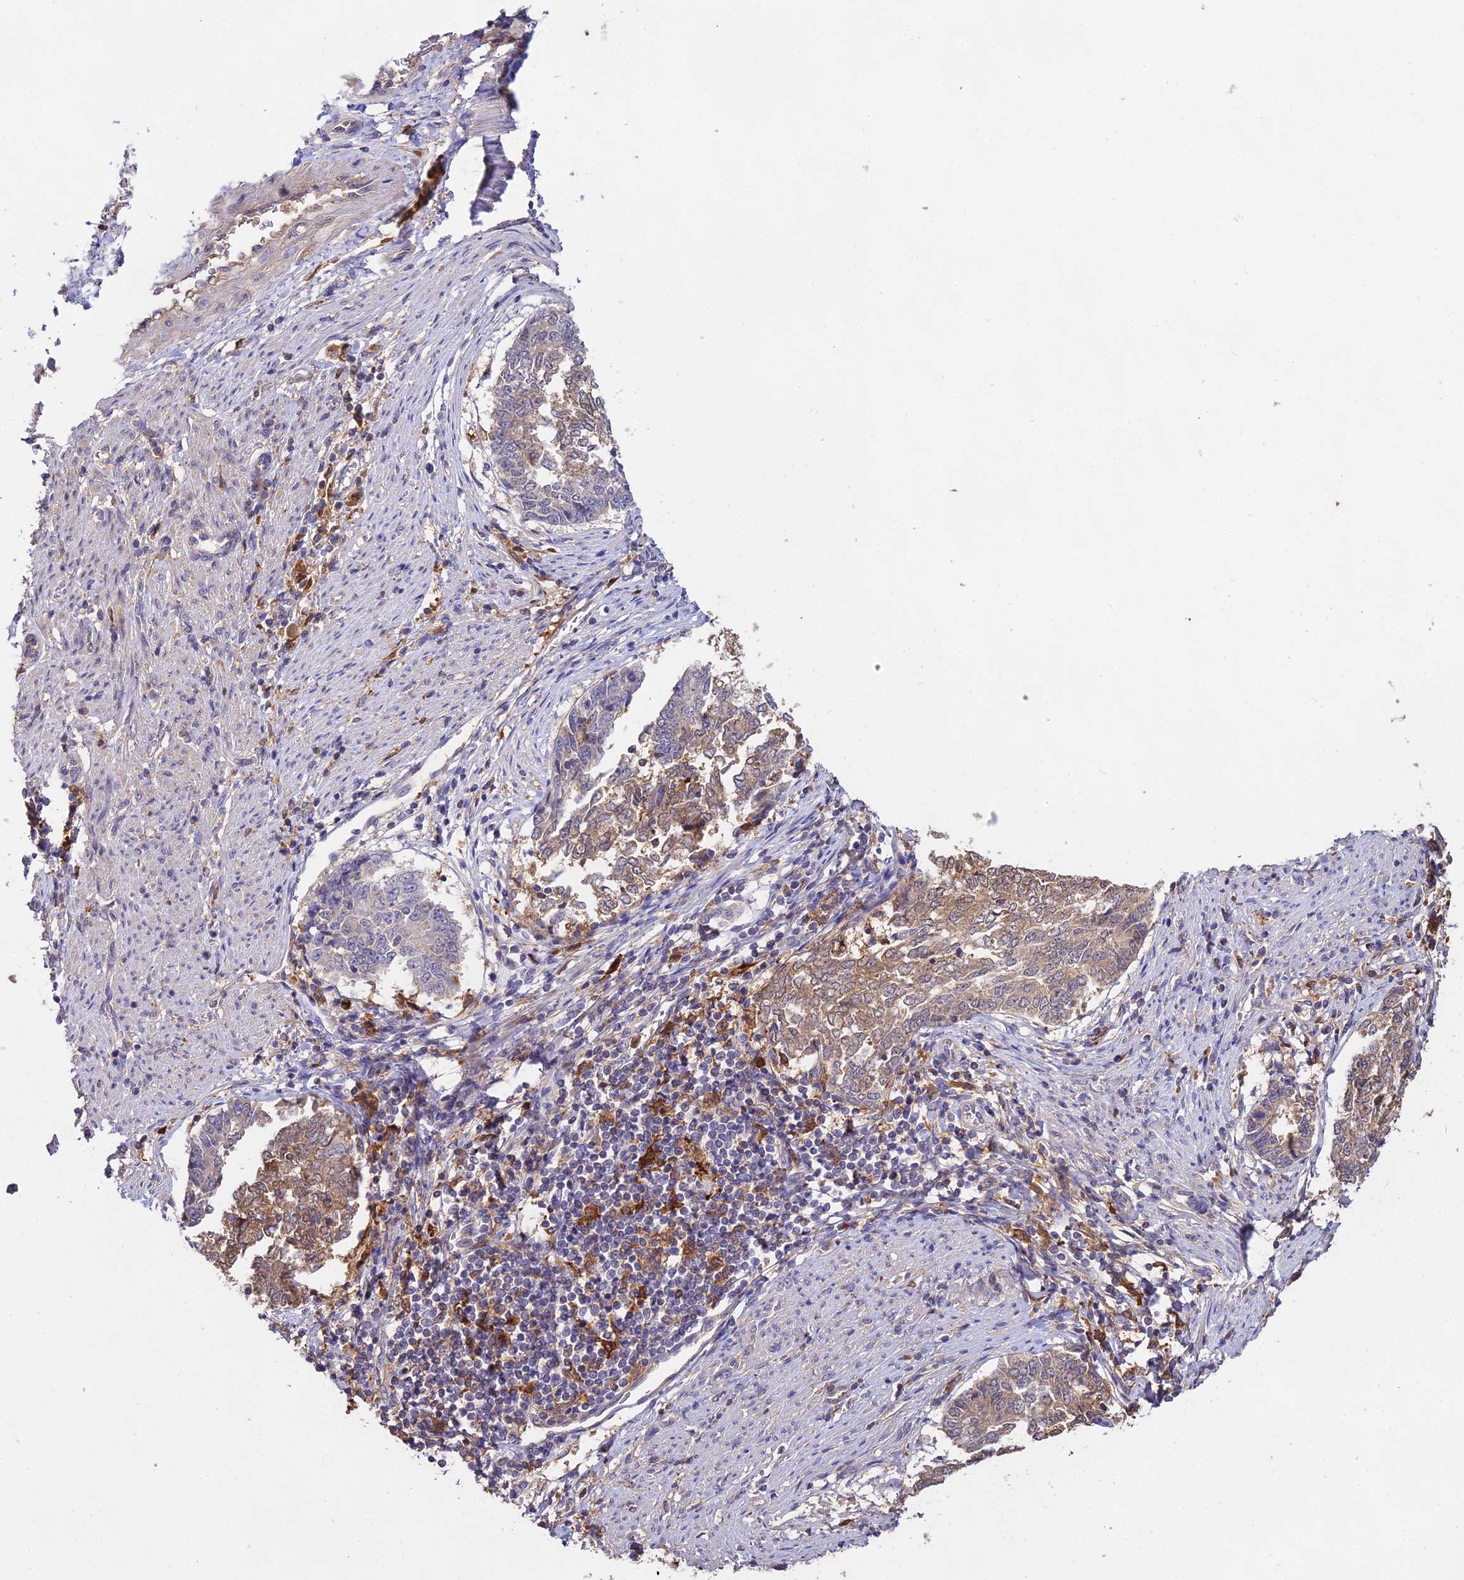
{"staining": {"intensity": "moderate", "quantity": "25%-75%", "location": "cytoplasmic/membranous"}, "tissue": "endometrial cancer", "cell_type": "Tumor cells", "image_type": "cancer", "snomed": [{"axis": "morphology", "description": "Adenocarcinoma, NOS"}, {"axis": "topography", "description": "Endometrium"}], "caption": "This is a histology image of IHC staining of endometrial adenocarcinoma, which shows moderate positivity in the cytoplasmic/membranous of tumor cells.", "gene": "FBP1", "patient": {"sex": "female", "age": 80}}